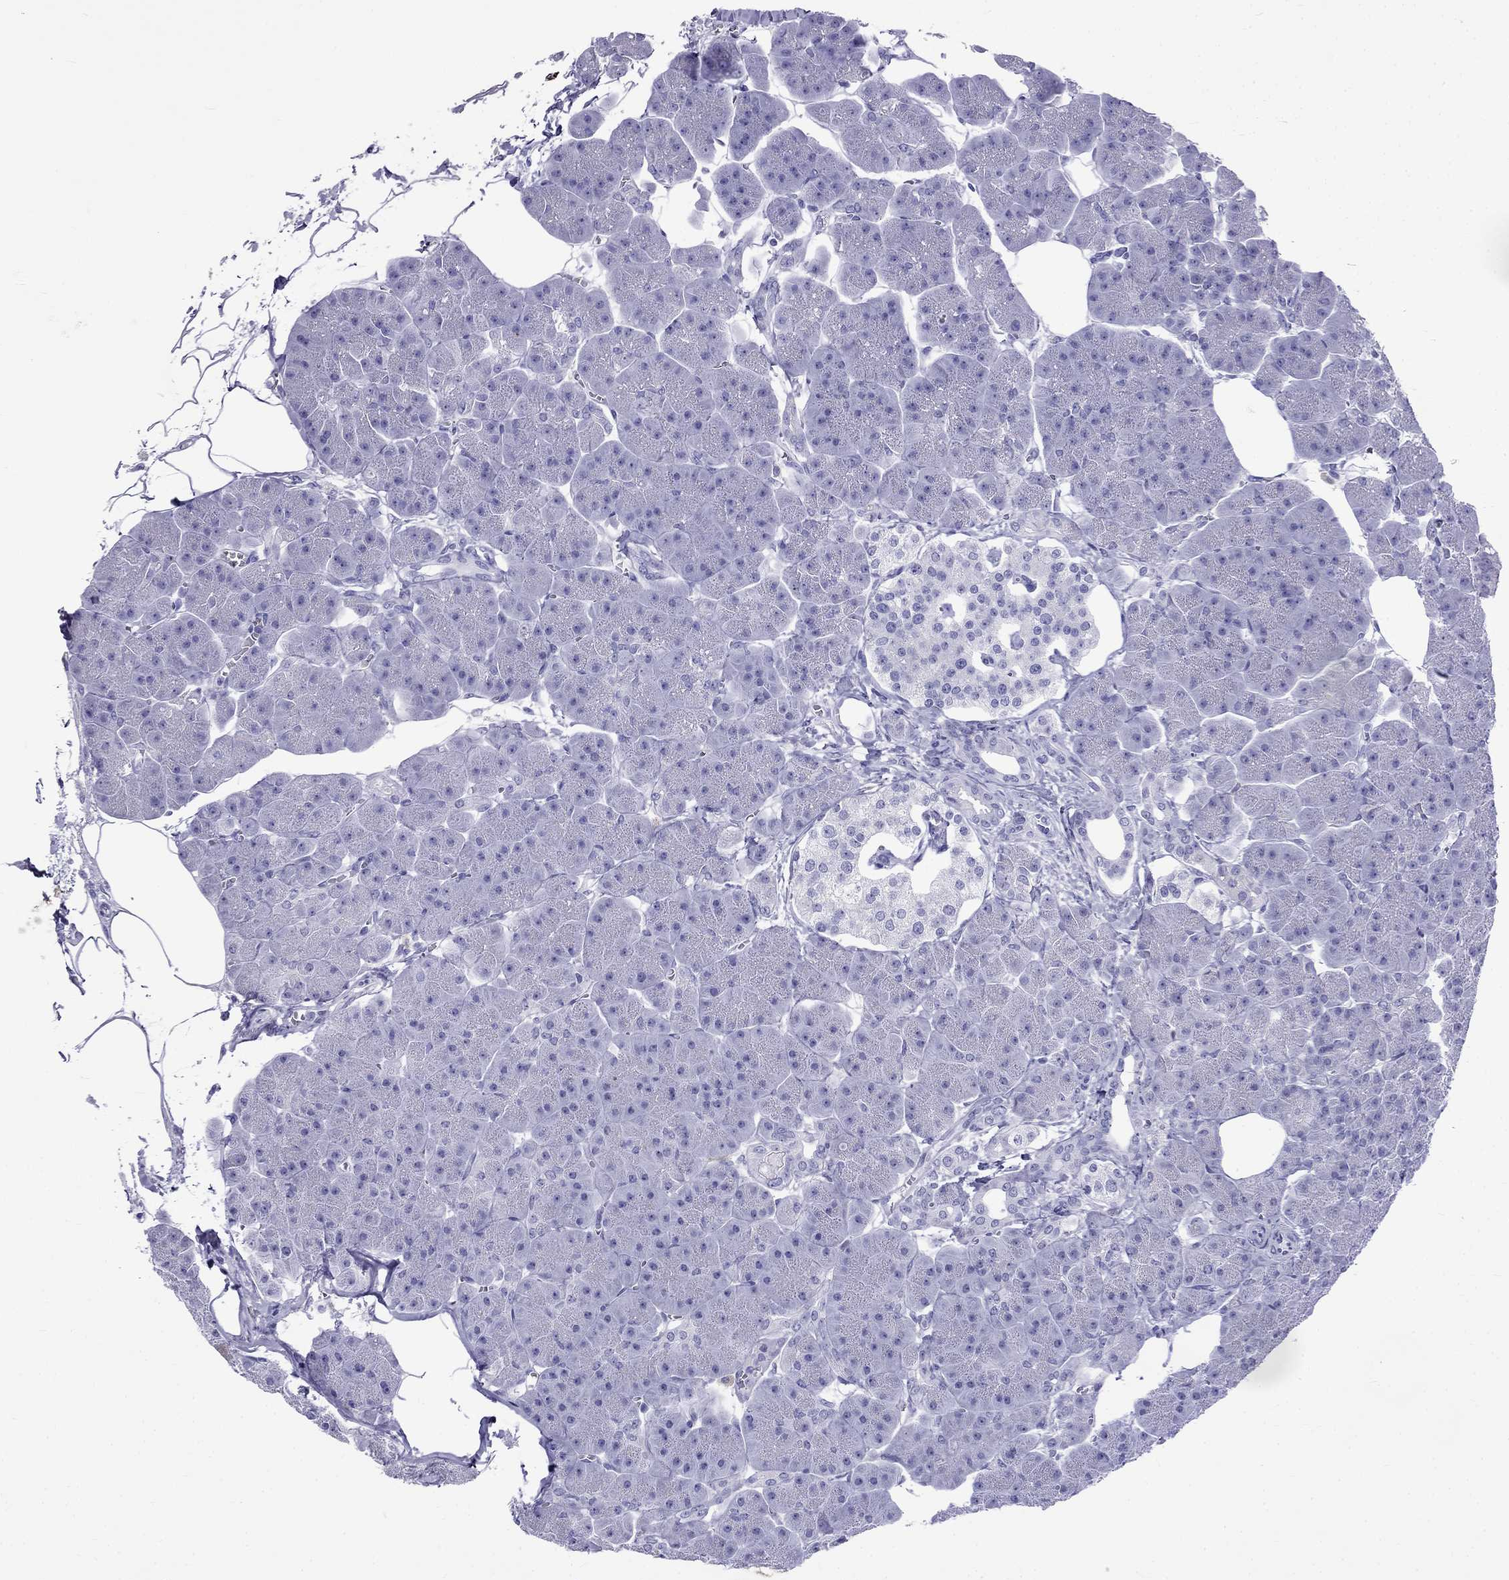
{"staining": {"intensity": "negative", "quantity": "none", "location": "none"}, "tissue": "pancreas", "cell_type": "Exocrine glandular cells", "image_type": "normal", "snomed": [{"axis": "morphology", "description": "Normal tissue, NOS"}, {"axis": "topography", "description": "Adipose tissue"}, {"axis": "topography", "description": "Pancreas"}, {"axis": "topography", "description": "Peripheral nerve tissue"}], "caption": "A micrograph of pancreas stained for a protein exhibits no brown staining in exocrine glandular cells.", "gene": "ARR3", "patient": {"sex": "female", "age": 58}}